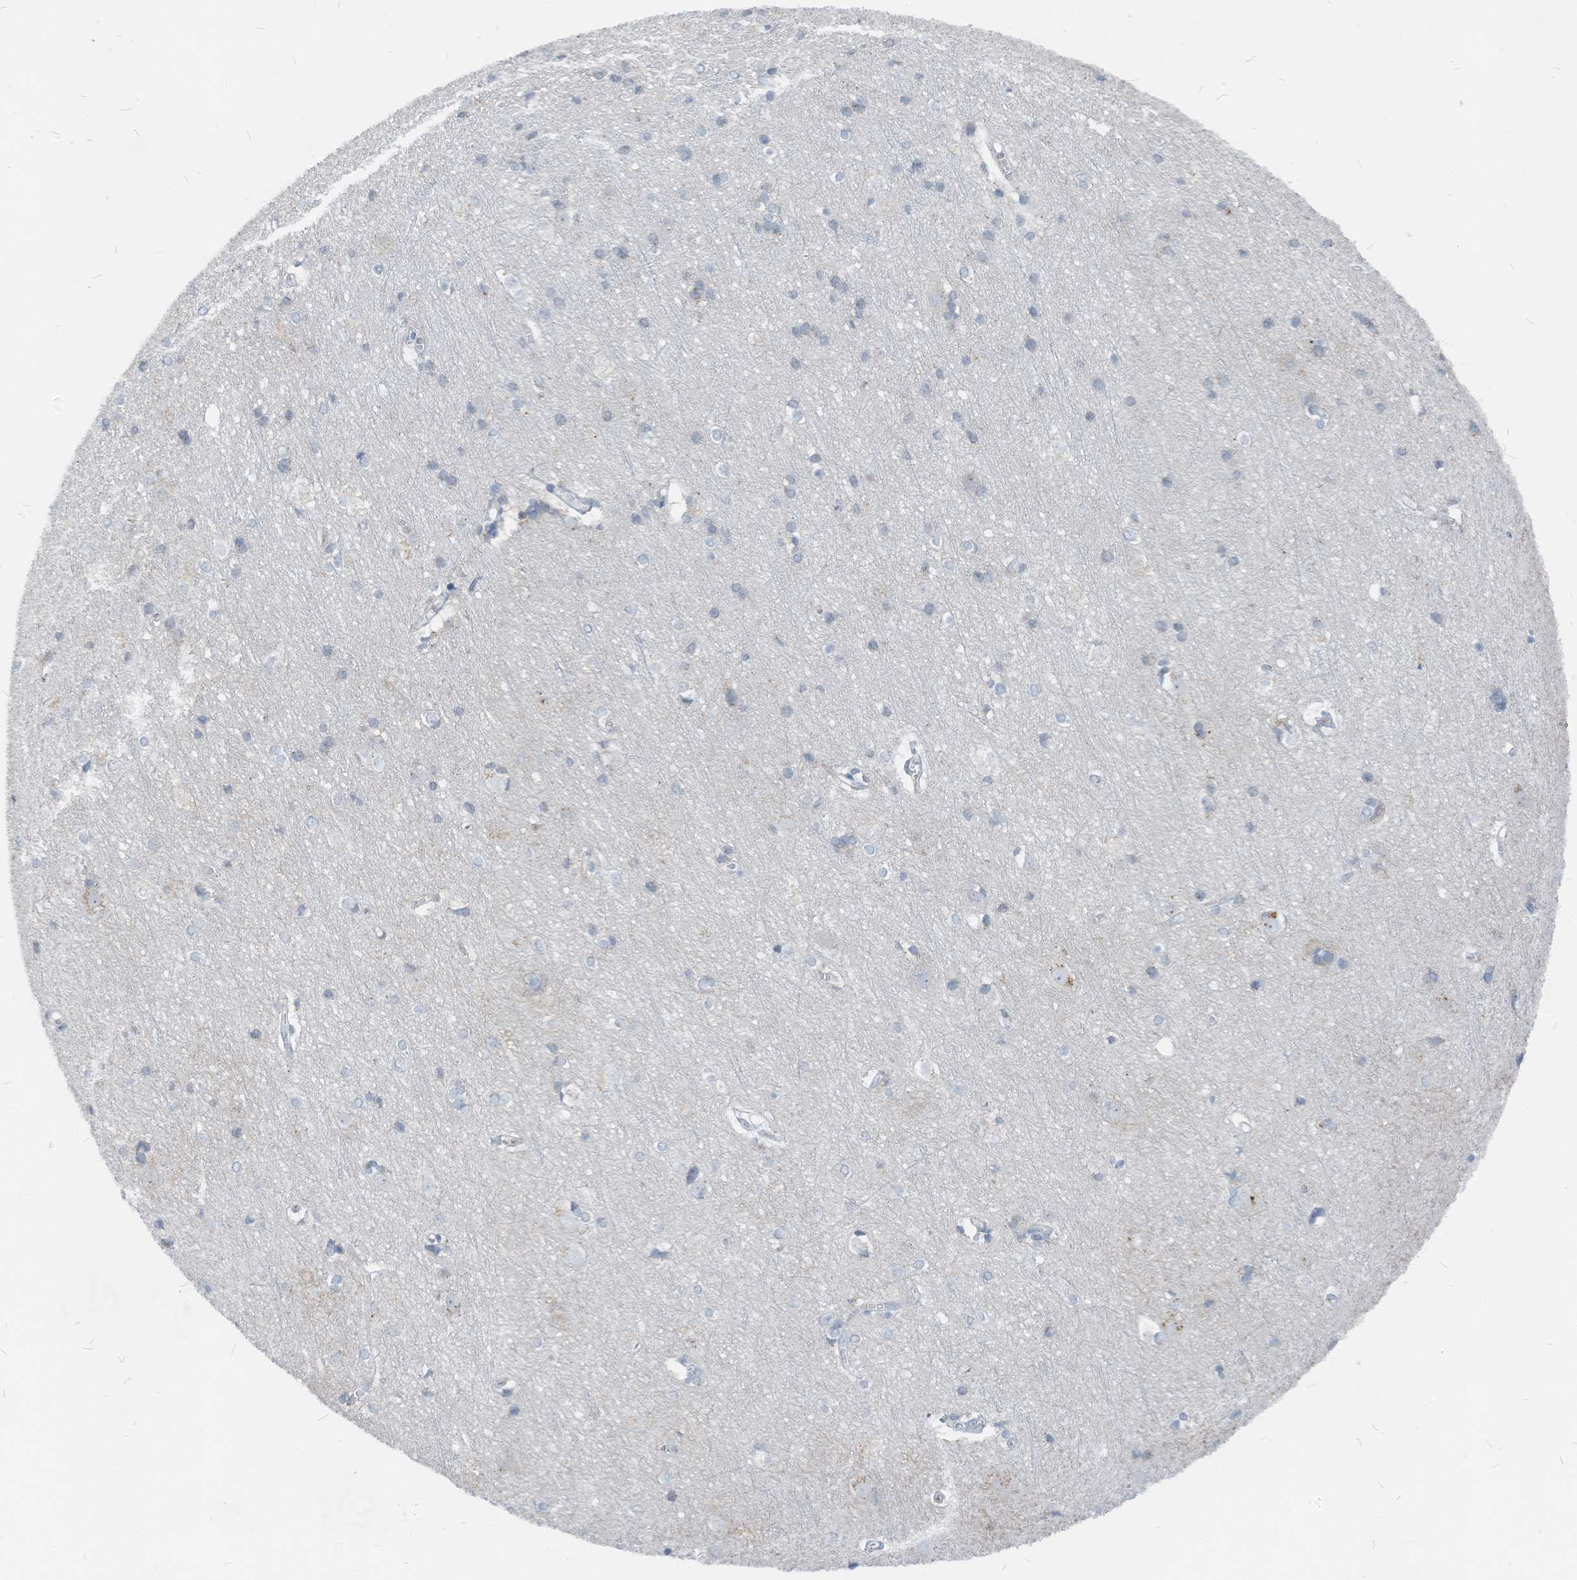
{"staining": {"intensity": "negative", "quantity": "none", "location": "none"}, "tissue": "cerebral cortex", "cell_type": "Endothelial cells", "image_type": "normal", "snomed": [{"axis": "morphology", "description": "Normal tissue, NOS"}, {"axis": "topography", "description": "Cerebral cortex"}], "caption": "Cerebral cortex stained for a protein using immunohistochemistry exhibits no expression endothelial cells.", "gene": "CHMP2B", "patient": {"sex": "male", "age": 54}}